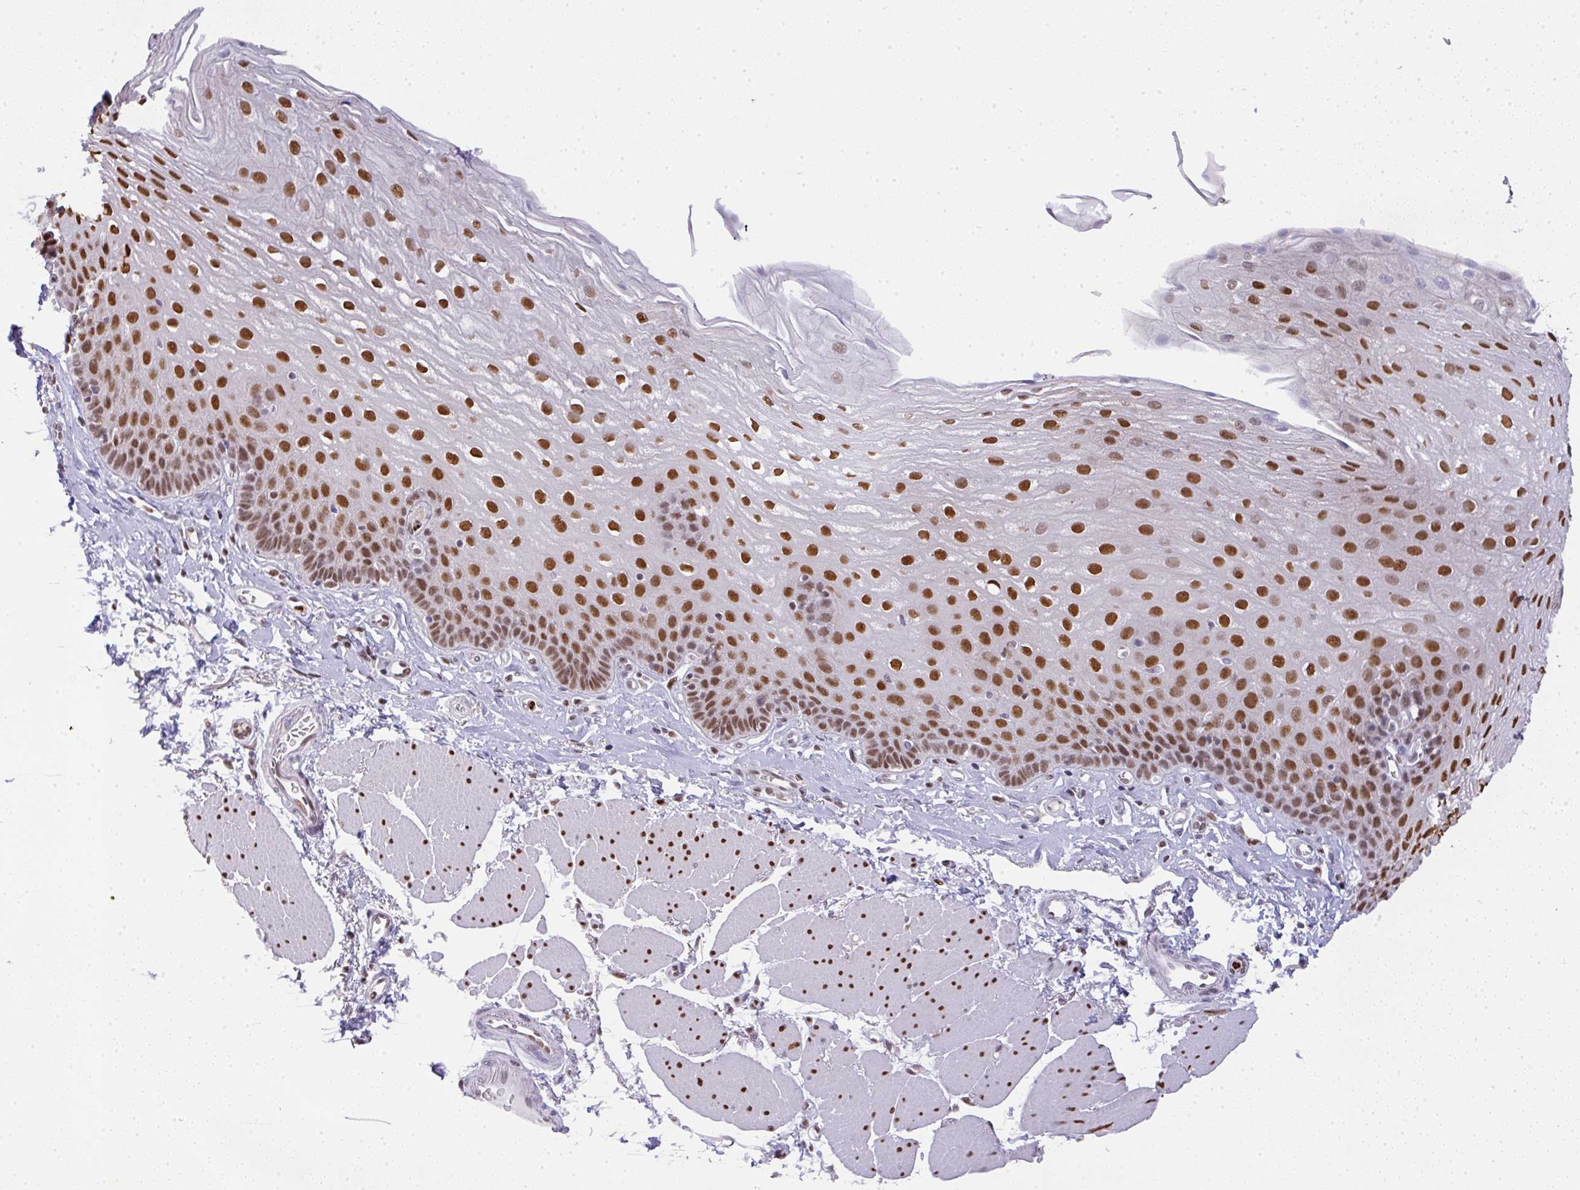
{"staining": {"intensity": "strong", "quantity": ">75%", "location": "nuclear"}, "tissue": "esophagus", "cell_type": "Squamous epithelial cells", "image_type": "normal", "snomed": [{"axis": "morphology", "description": "Normal tissue, NOS"}, {"axis": "topography", "description": "Esophagus"}], "caption": "Squamous epithelial cells reveal high levels of strong nuclear staining in approximately >75% of cells in unremarkable esophagus. Immunohistochemistry stains the protein of interest in brown and the nuclei are stained blue.", "gene": "BBX", "patient": {"sex": "female", "age": 81}}